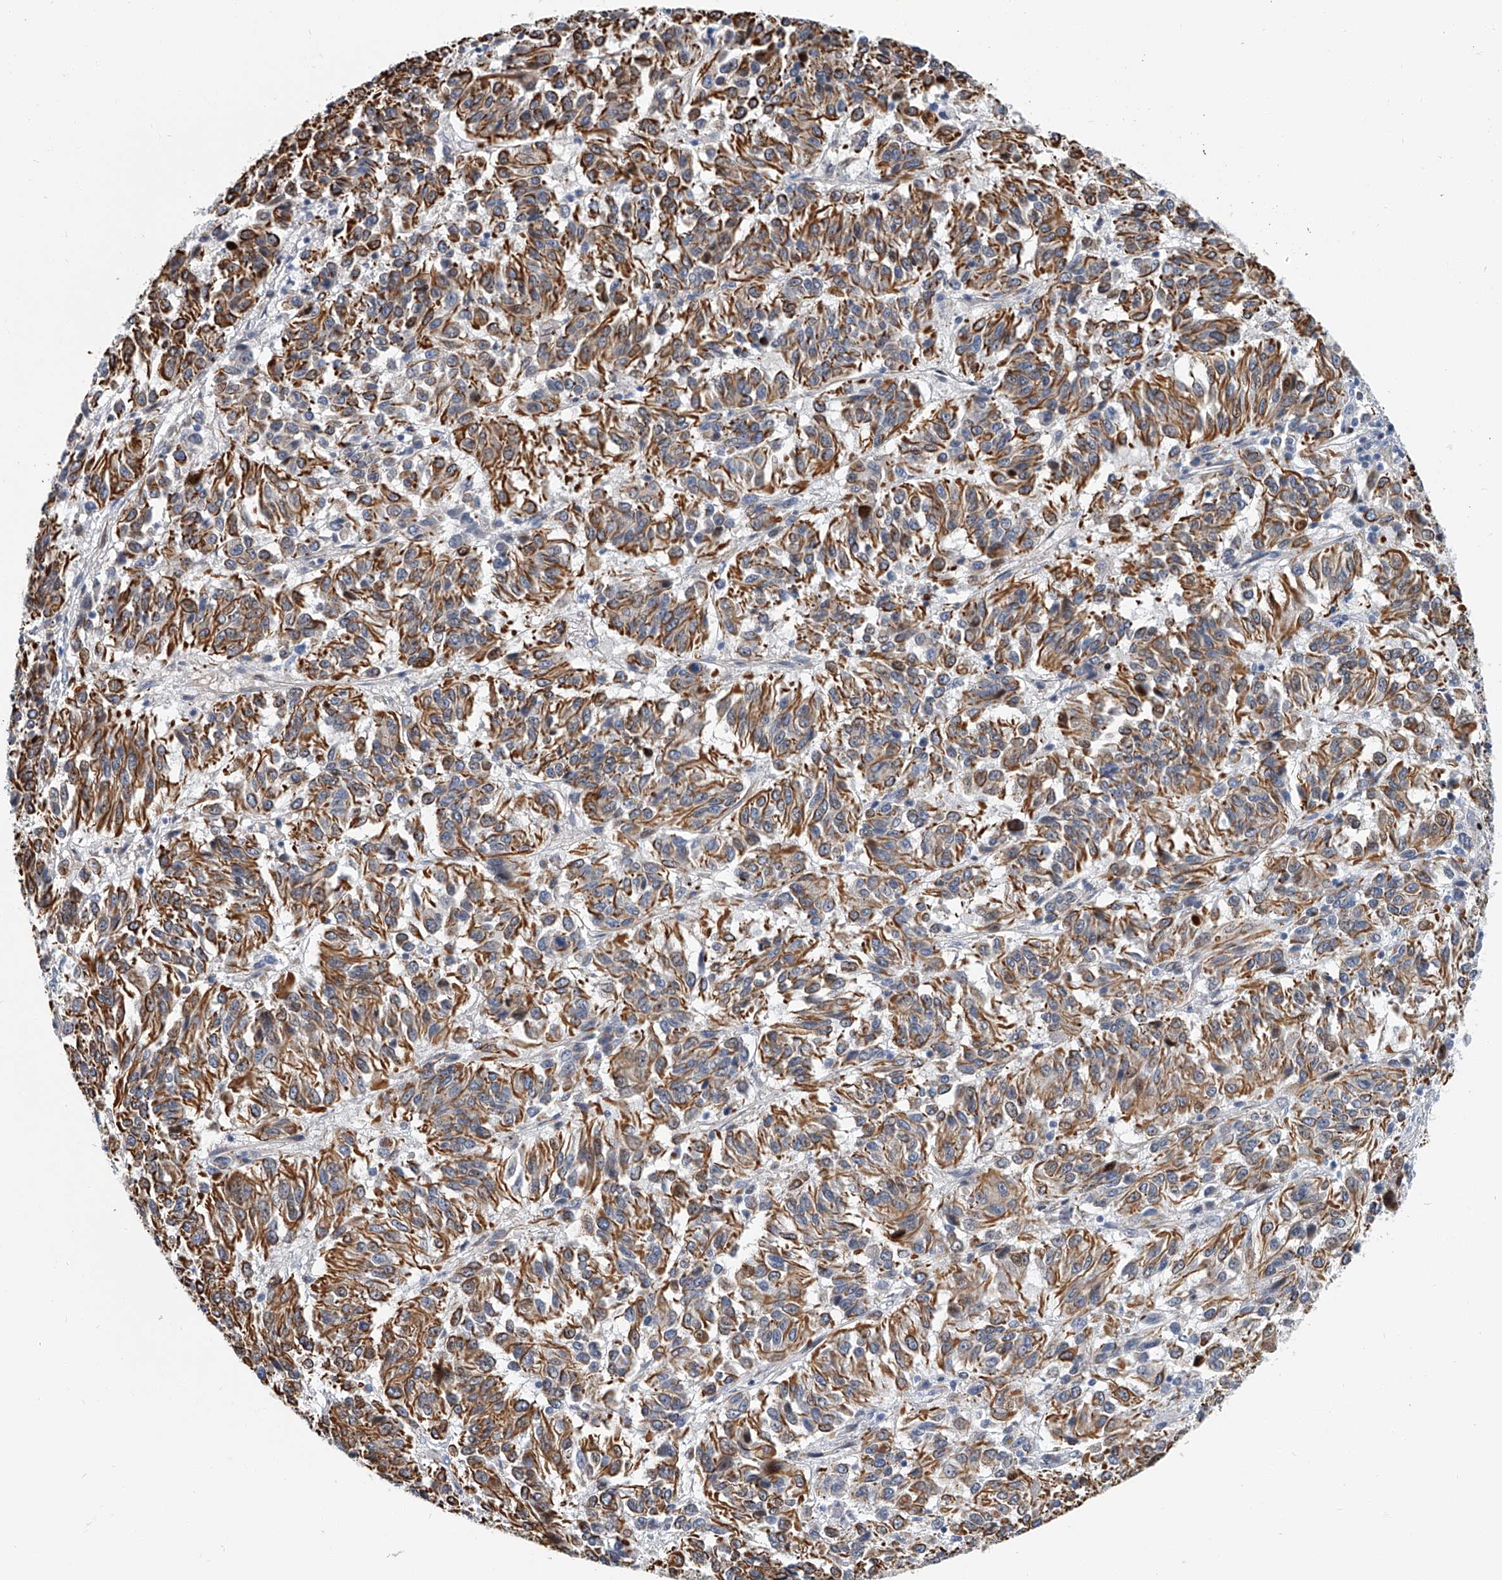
{"staining": {"intensity": "moderate", "quantity": ">75%", "location": "cytoplasmic/membranous"}, "tissue": "melanoma", "cell_type": "Tumor cells", "image_type": "cancer", "snomed": [{"axis": "morphology", "description": "Malignant melanoma, Metastatic site"}, {"axis": "topography", "description": "Lung"}], "caption": "There is medium levels of moderate cytoplasmic/membranous staining in tumor cells of melanoma, as demonstrated by immunohistochemical staining (brown color).", "gene": "KIRREL1", "patient": {"sex": "male", "age": 64}}